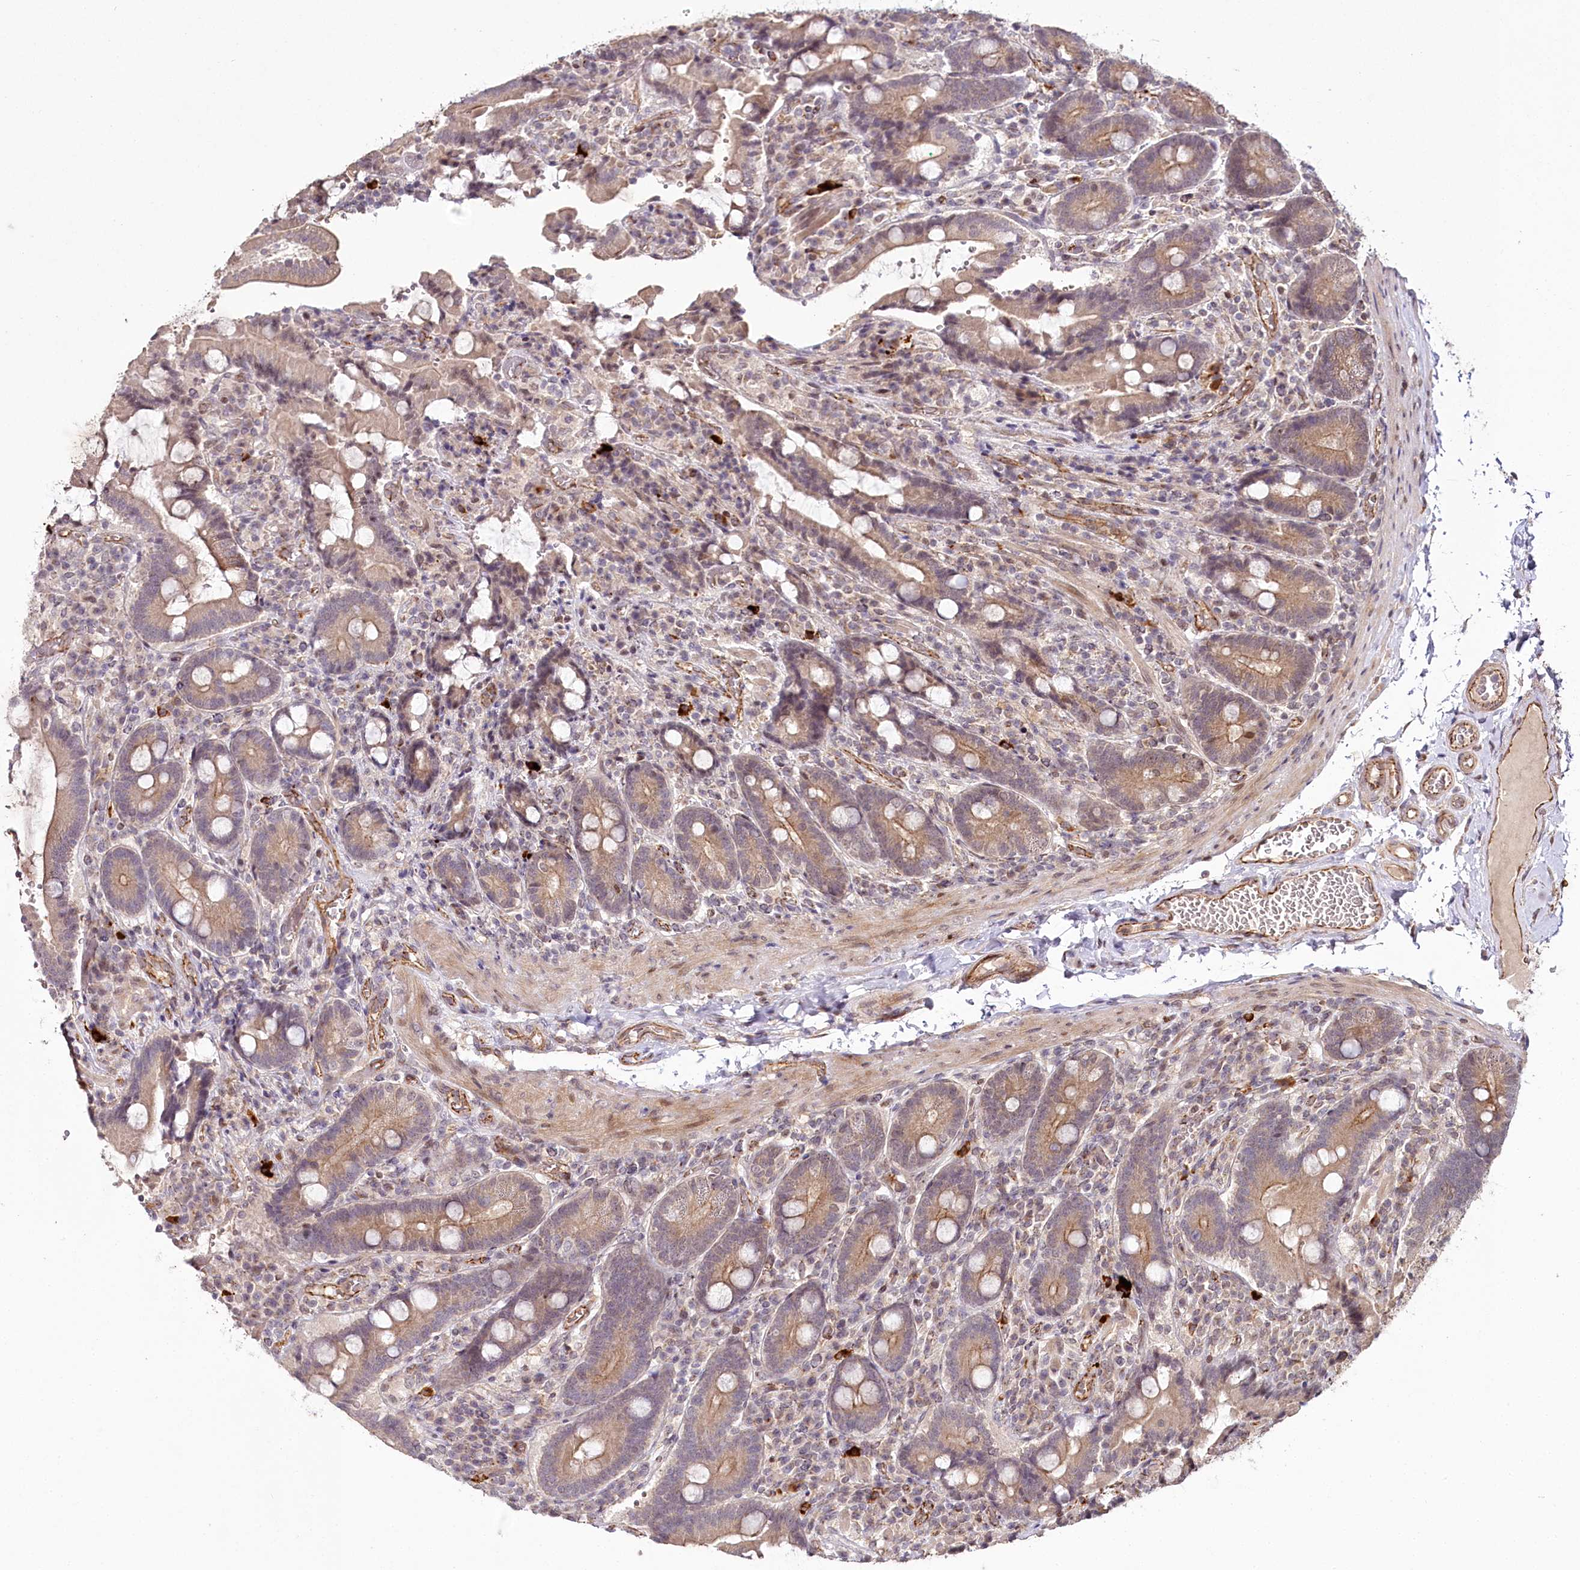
{"staining": {"intensity": "moderate", "quantity": "25%-75%", "location": "cytoplasmic/membranous"}, "tissue": "duodenum", "cell_type": "Glandular cells", "image_type": "normal", "snomed": [{"axis": "morphology", "description": "Normal tissue, NOS"}, {"axis": "topography", "description": "Duodenum"}], "caption": "Human duodenum stained for a protein (brown) displays moderate cytoplasmic/membranous positive expression in approximately 25%-75% of glandular cells.", "gene": "ALKBH8", "patient": {"sex": "female", "age": 62}}